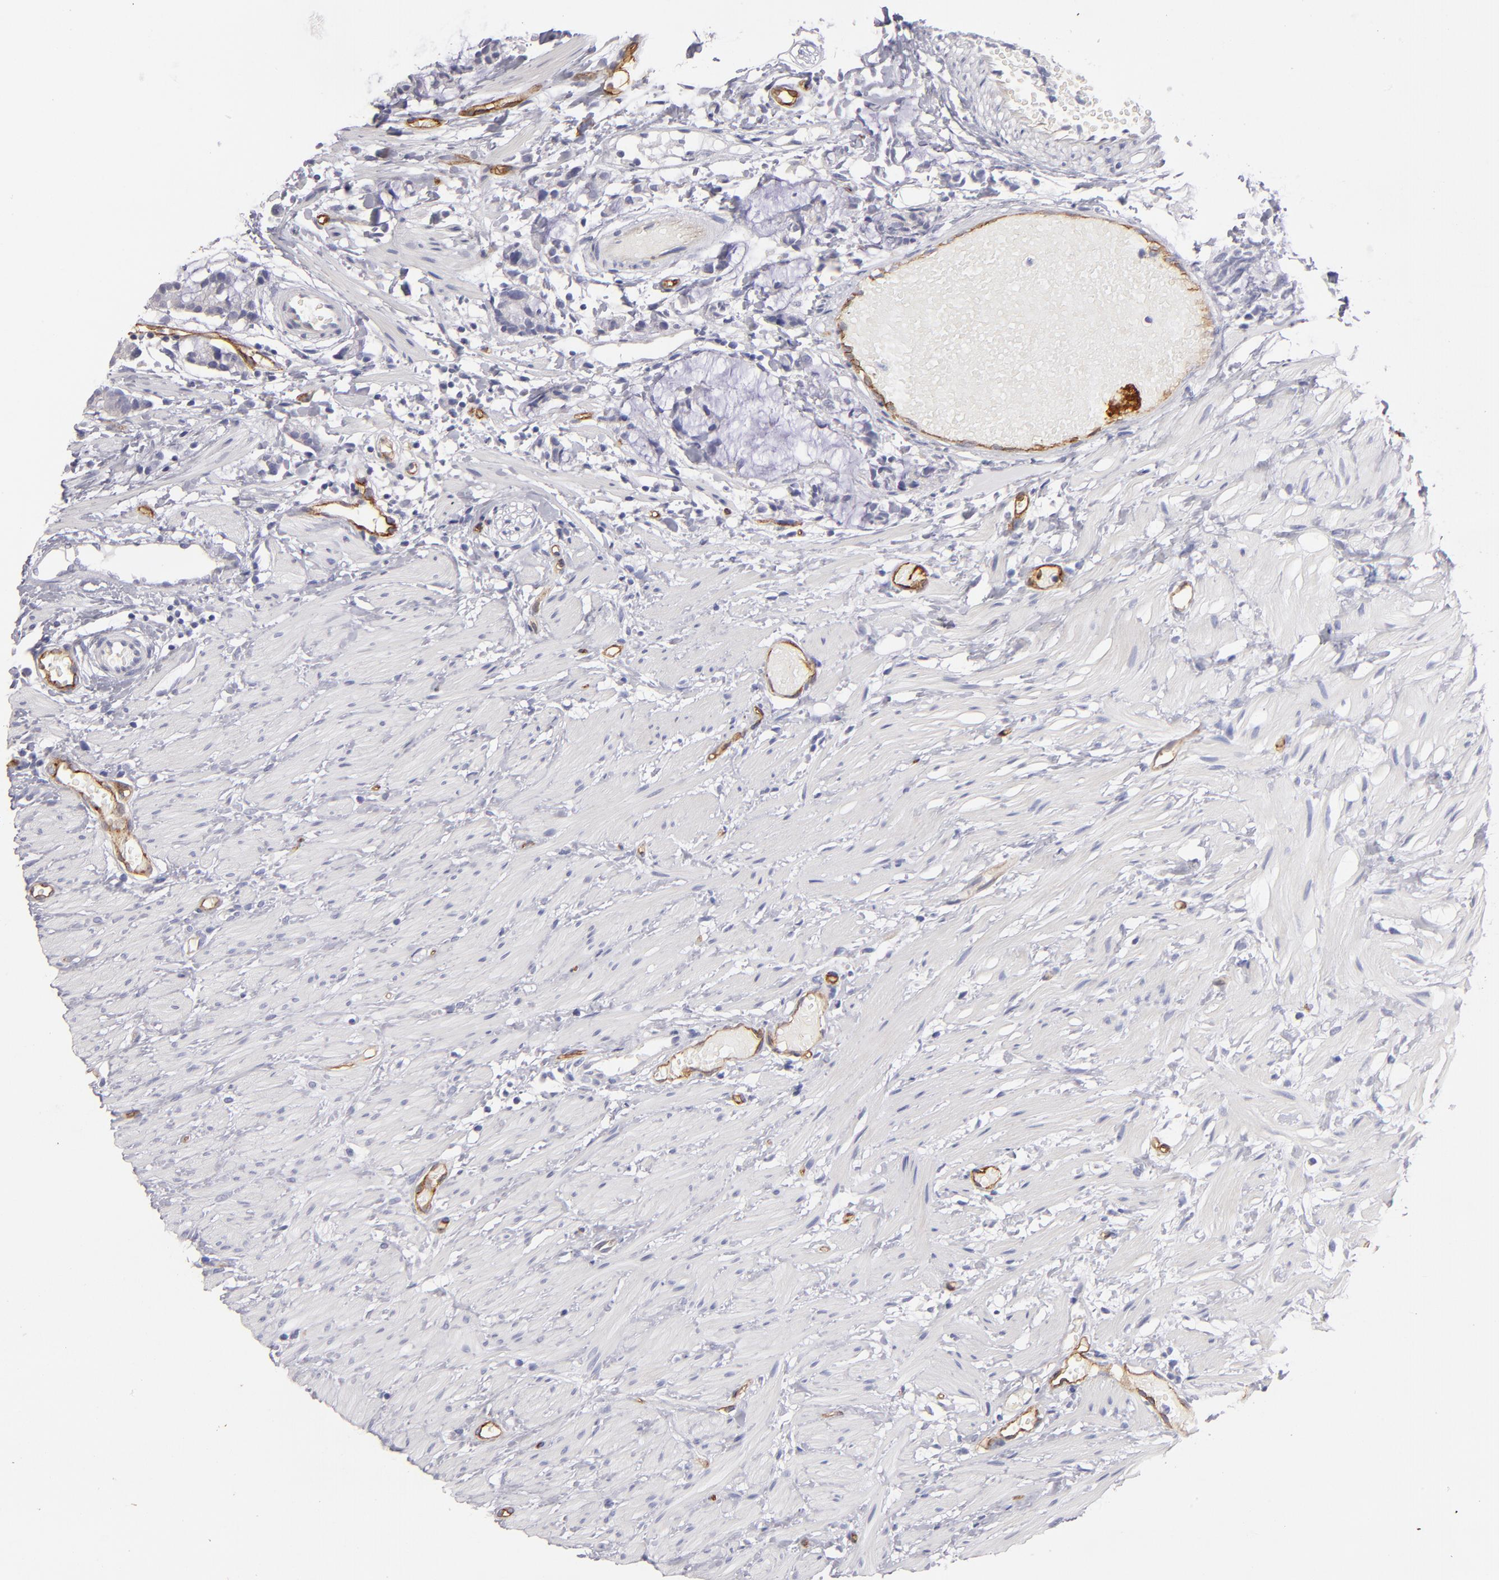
{"staining": {"intensity": "negative", "quantity": "none", "location": "none"}, "tissue": "colorectal cancer", "cell_type": "Tumor cells", "image_type": "cancer", "snomed": [{"axis": "morphology", "description": "Adenocarcinoma, NOS"}, {"axis": "topography", "description": "Colon"}], "caption": "The micrograph shows no significant positivity in tumor cells of colorectal cancer (adenocarcinoma).", "gene": "PLVAP", "patient": {"sex": "male", "age": 14}}